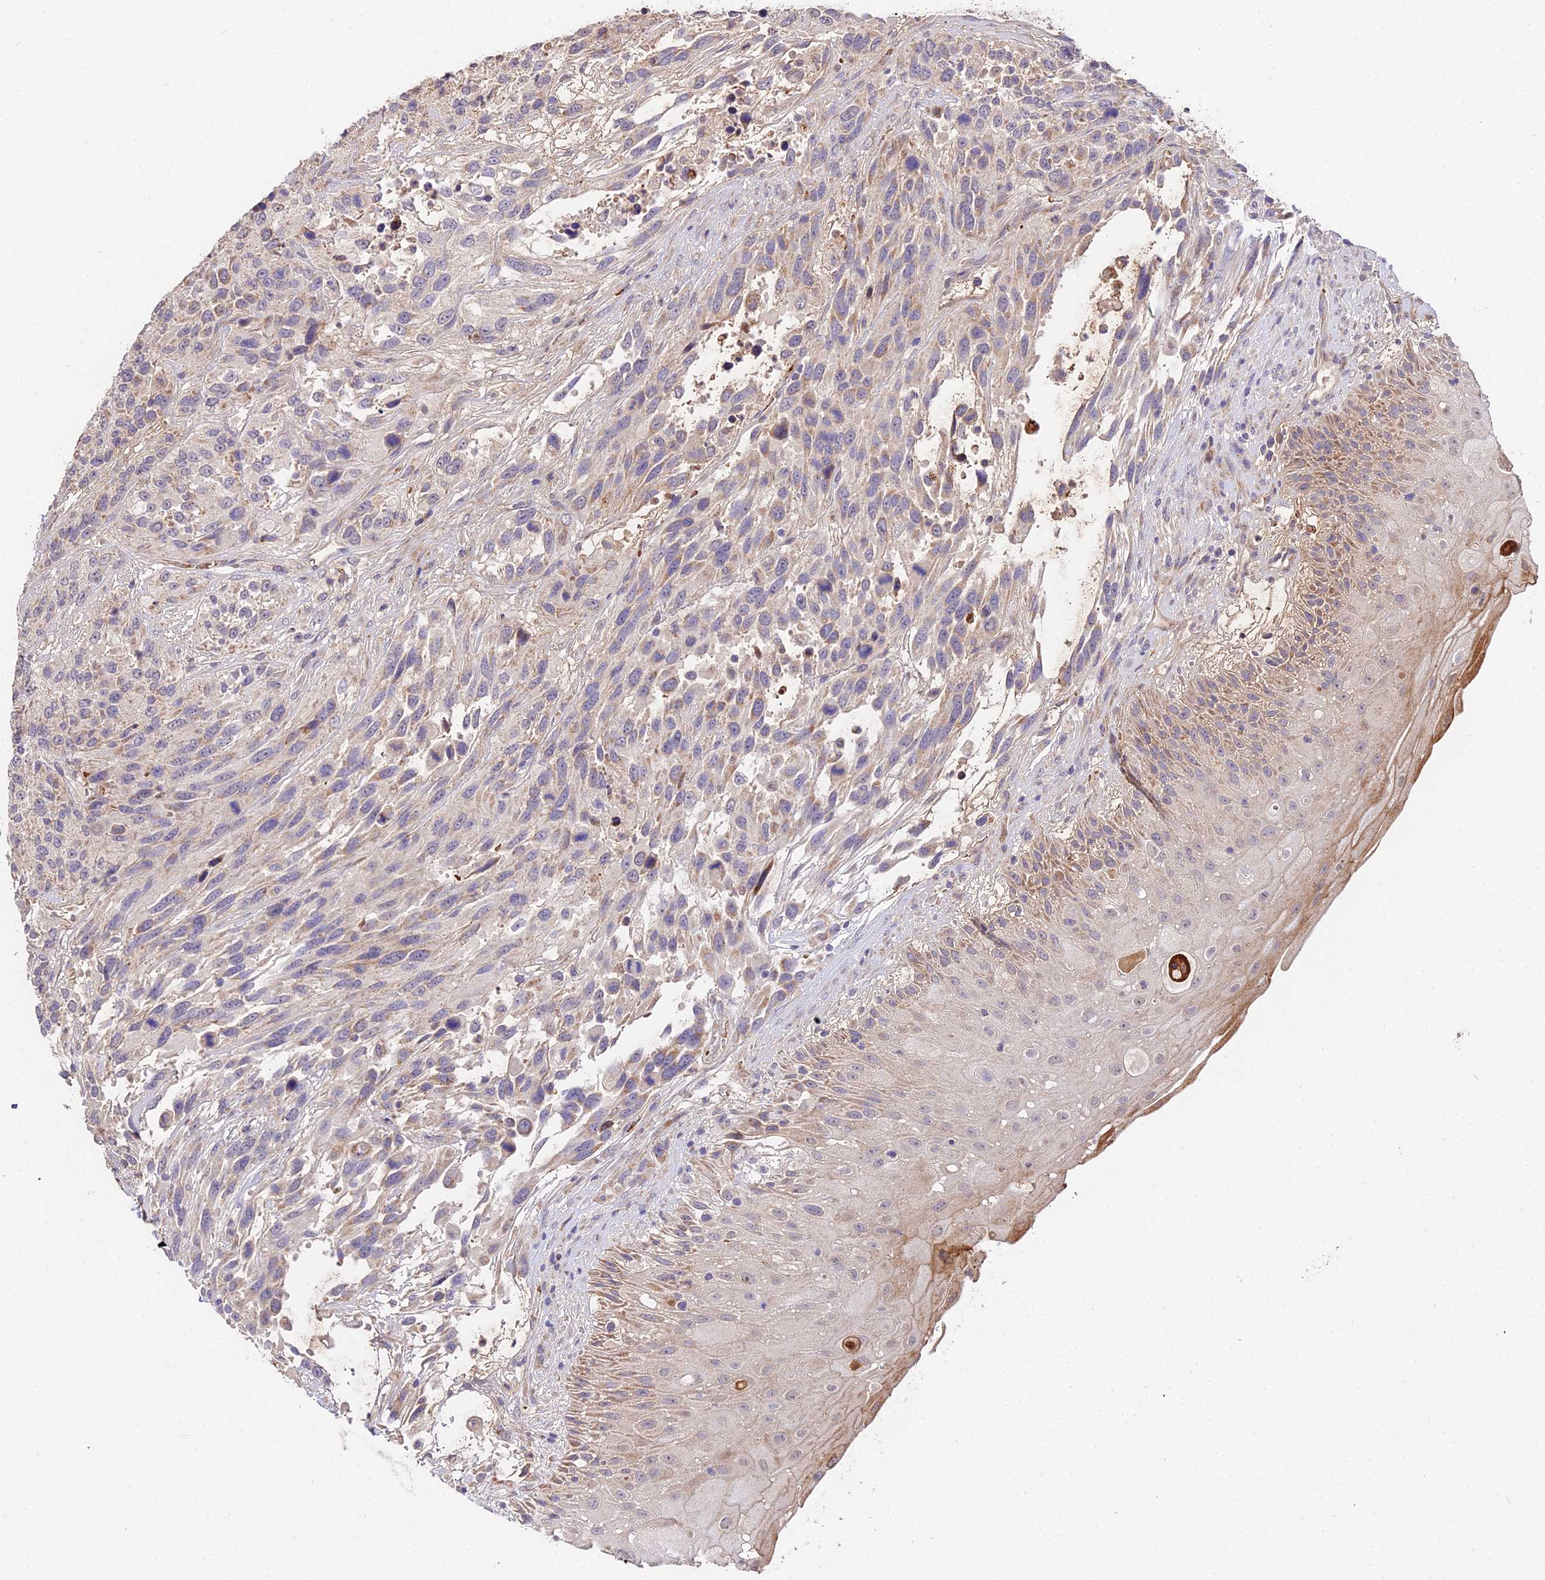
{"staining": {"intensity": "weak", "quantity": "<25%", "location": "cytoplasmic/membranous"}, "tissue": "urothelial cancer", "cell_type": "Tumor cells", "image_type": "cancer", "snomed": [{"axis": "morphology", "description": "Urothelial carcinoma, High grade"}, {"axis": "topography", "description": "Urinary bladder"}], "caption": "Tumor cells show no significant protein positivity in high-grade urothelial carcinoma.", "gene": "WDR5B", "patient": {"sex": "female", "age": 70}}